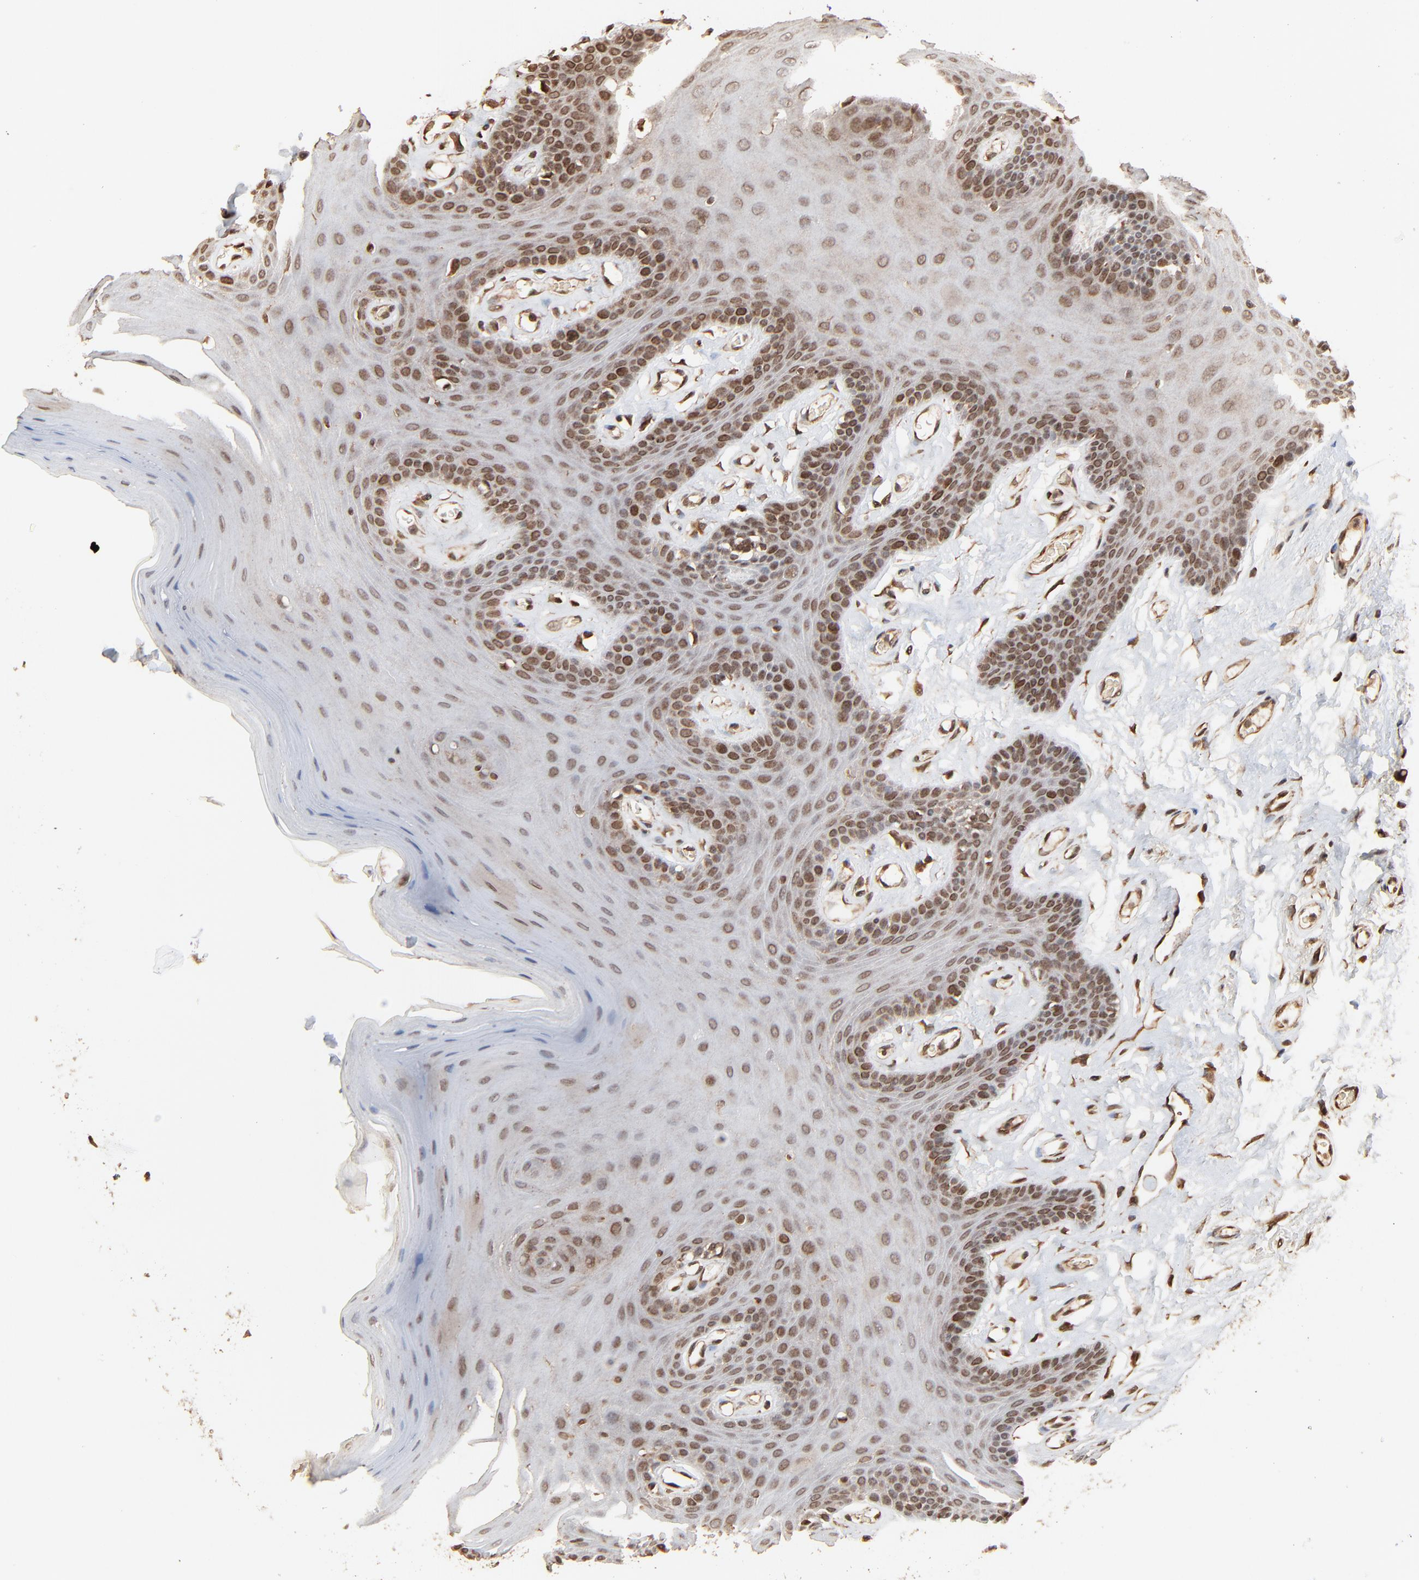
{"staining": {"intensity": "moderate", "quantity": "25%-75%", "location": "nuclear"}, "tissue": "oral mucosa", "cell_type": "Squamous epithelial cells", "image_type": "normal", "snomed": [{"axis": "morphology", "description": "Normal tissue, NOS"}, {"axis": "morphology", "description": "Squamous cell carcinoma, NOS"}, {"axis": "topography", "description": "Skeletal muscle"}, {"axis": "topography", "description": "Oral tissue"}, {"axis": "topography", "description": "Head-Neck"}], "caption": "This photomicrograph reveals IHC staining of unremarkable oral mucosa, with medium moderate nuclear staining in approximately 25%-75% of squamous epithelial cells.", "gene": "FAM227A", "patient": {"sex": "male", "age": 71}}